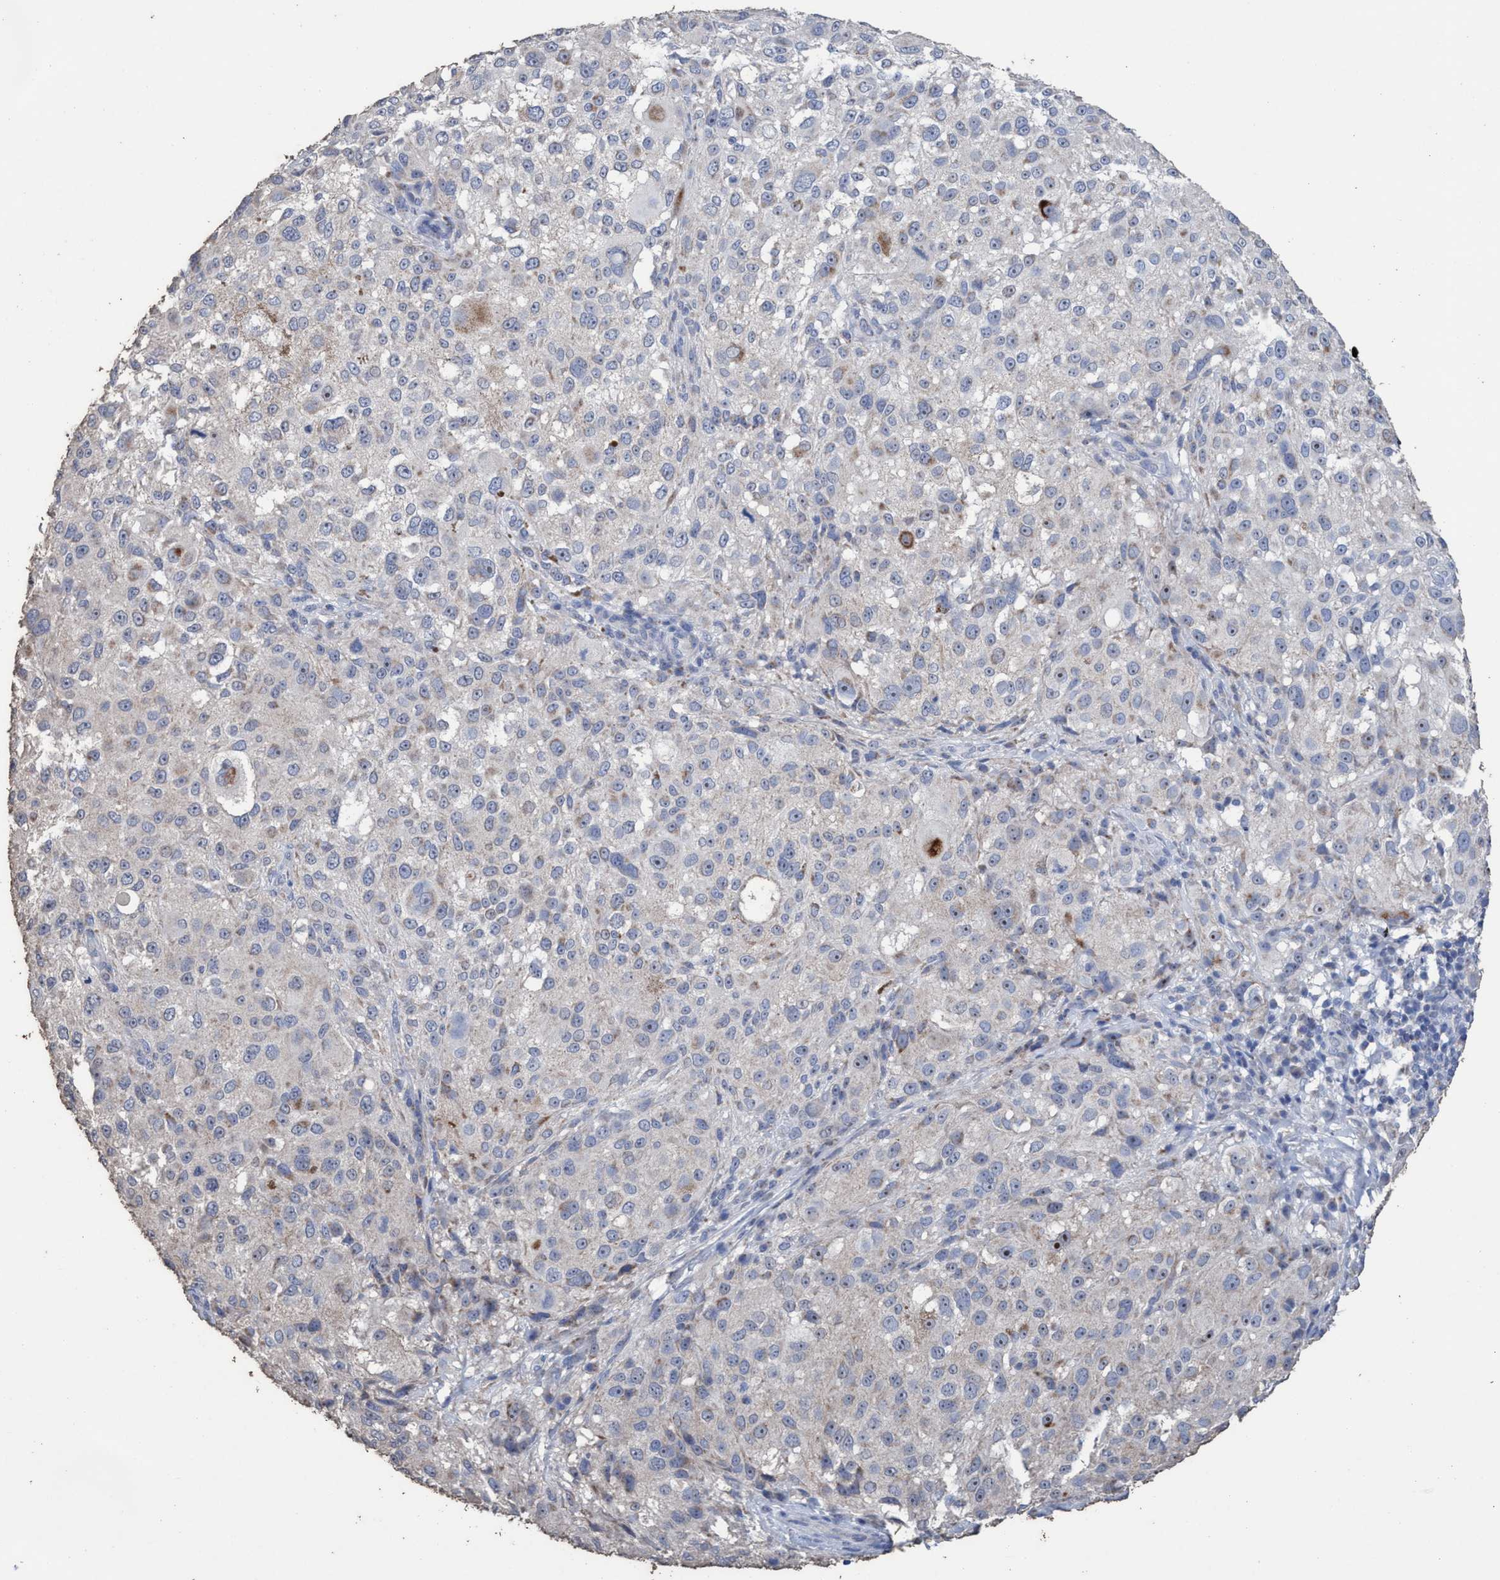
{"staining": {"intensity": "moderate", "quantity": "<25%", "location": "nuclear"}, "tissue": "melanoma", "cell_type": "Tumor cells", "image_type": "cancer", "snomed": [{"axis": "morphology", "description": "Necrosis, NOS"}, {"axis": "morphology", "description": "Malignant melanoma, NOS"}, {"axis": "topography", "description": "Skin"}], "caption": "The immunohistochemical stain shows moderate nuclear expression in tumor cells of melanoma tissue.", "gene": "RSAD1", "patient": {"sex": "female", "age": 87}}